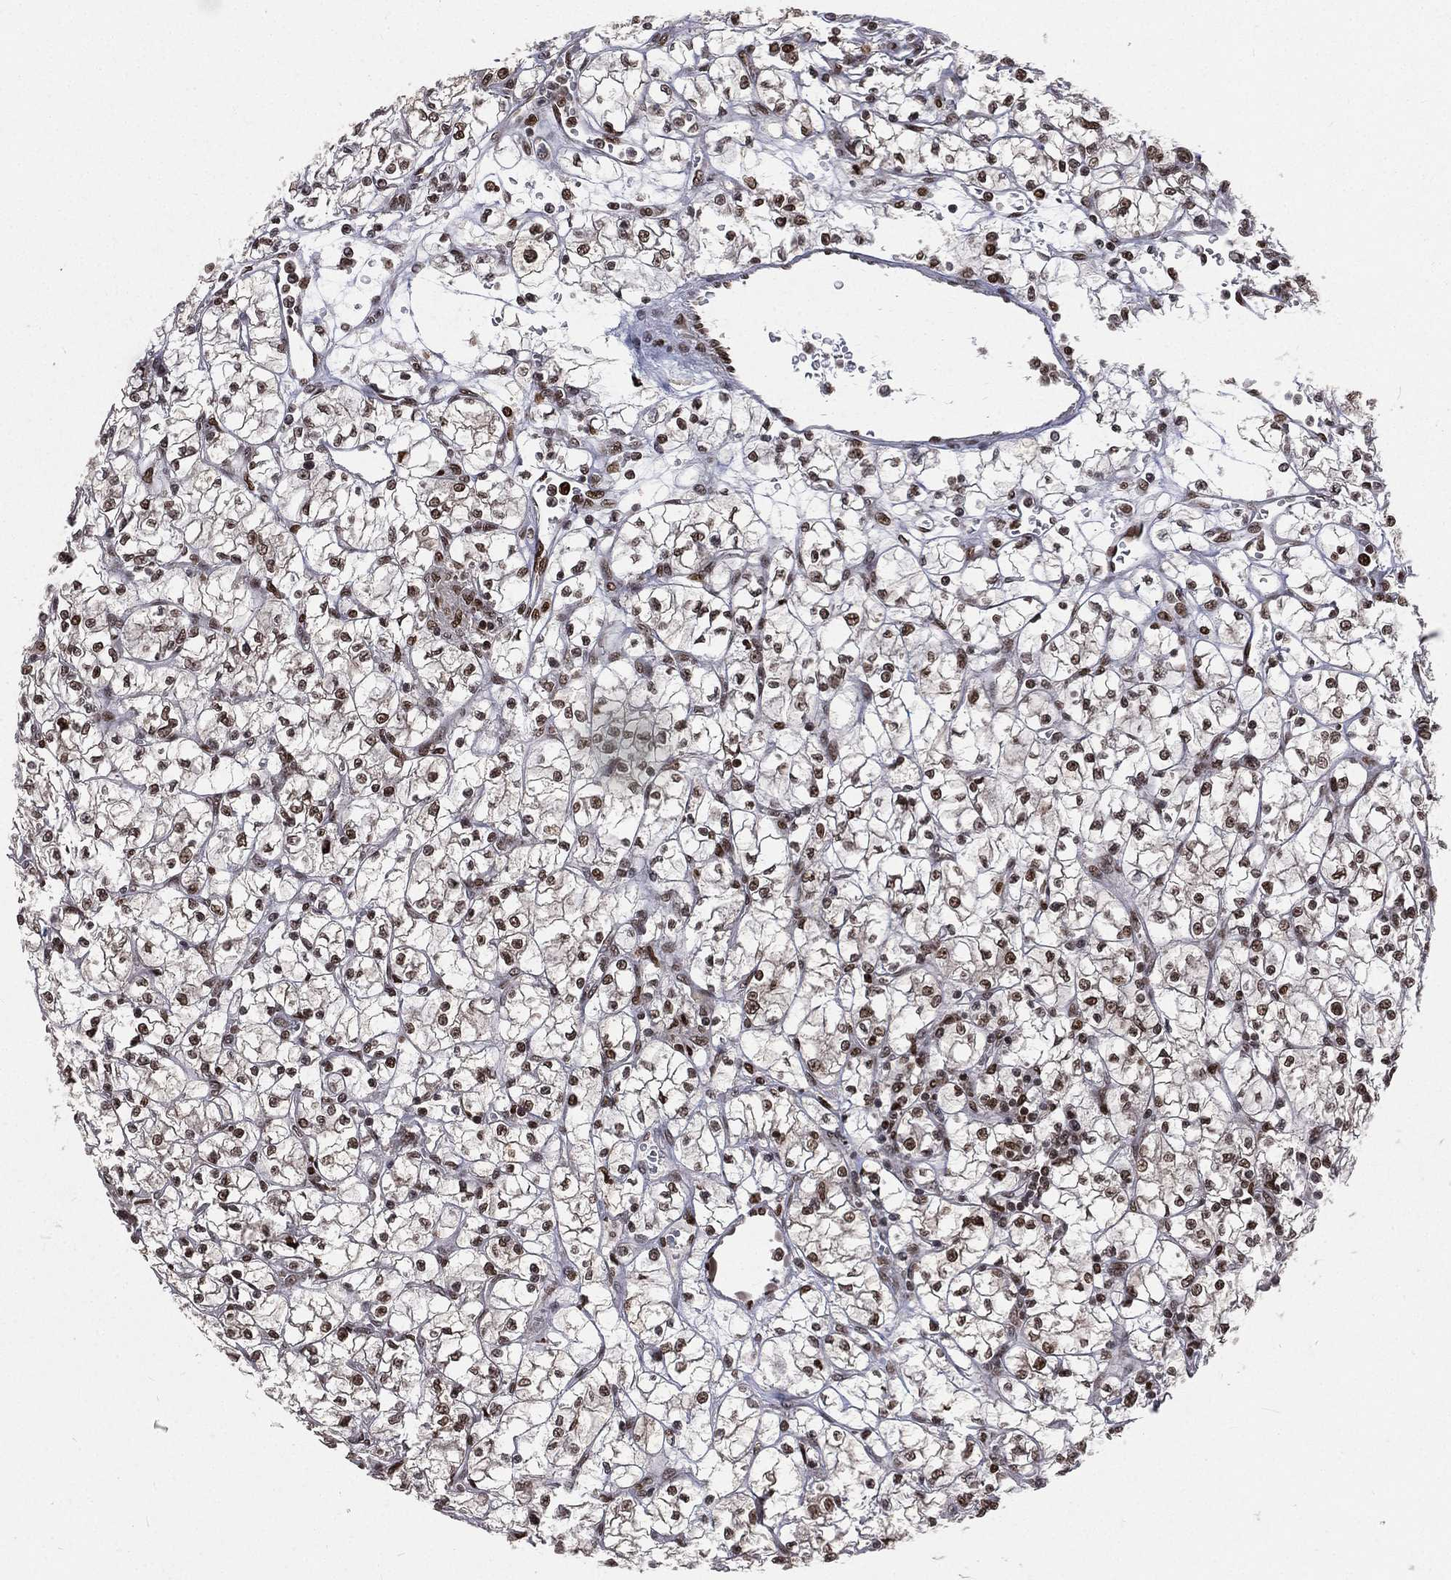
{"staining": {"intensity": "strong", "quantity": ">75%", "location": "nuclear"}, "tissue": "renal cancer", "cell_type": "Tumor cells", "image_type": "cancer", "snomed": [{"axis": "morphology", "description": "Adenocarcinoma, NOS"}, {"axis": "topography", "description": "Kidney"}], "caption": "A high-resolution photomicrograph shows immunohistochemistry staining of adenocarcinoma (renal), which displays strong nuclear positivity in about >75% of tumor cells.", "gene": "POLB", "patient": {"sex": "female", "age": 64}}